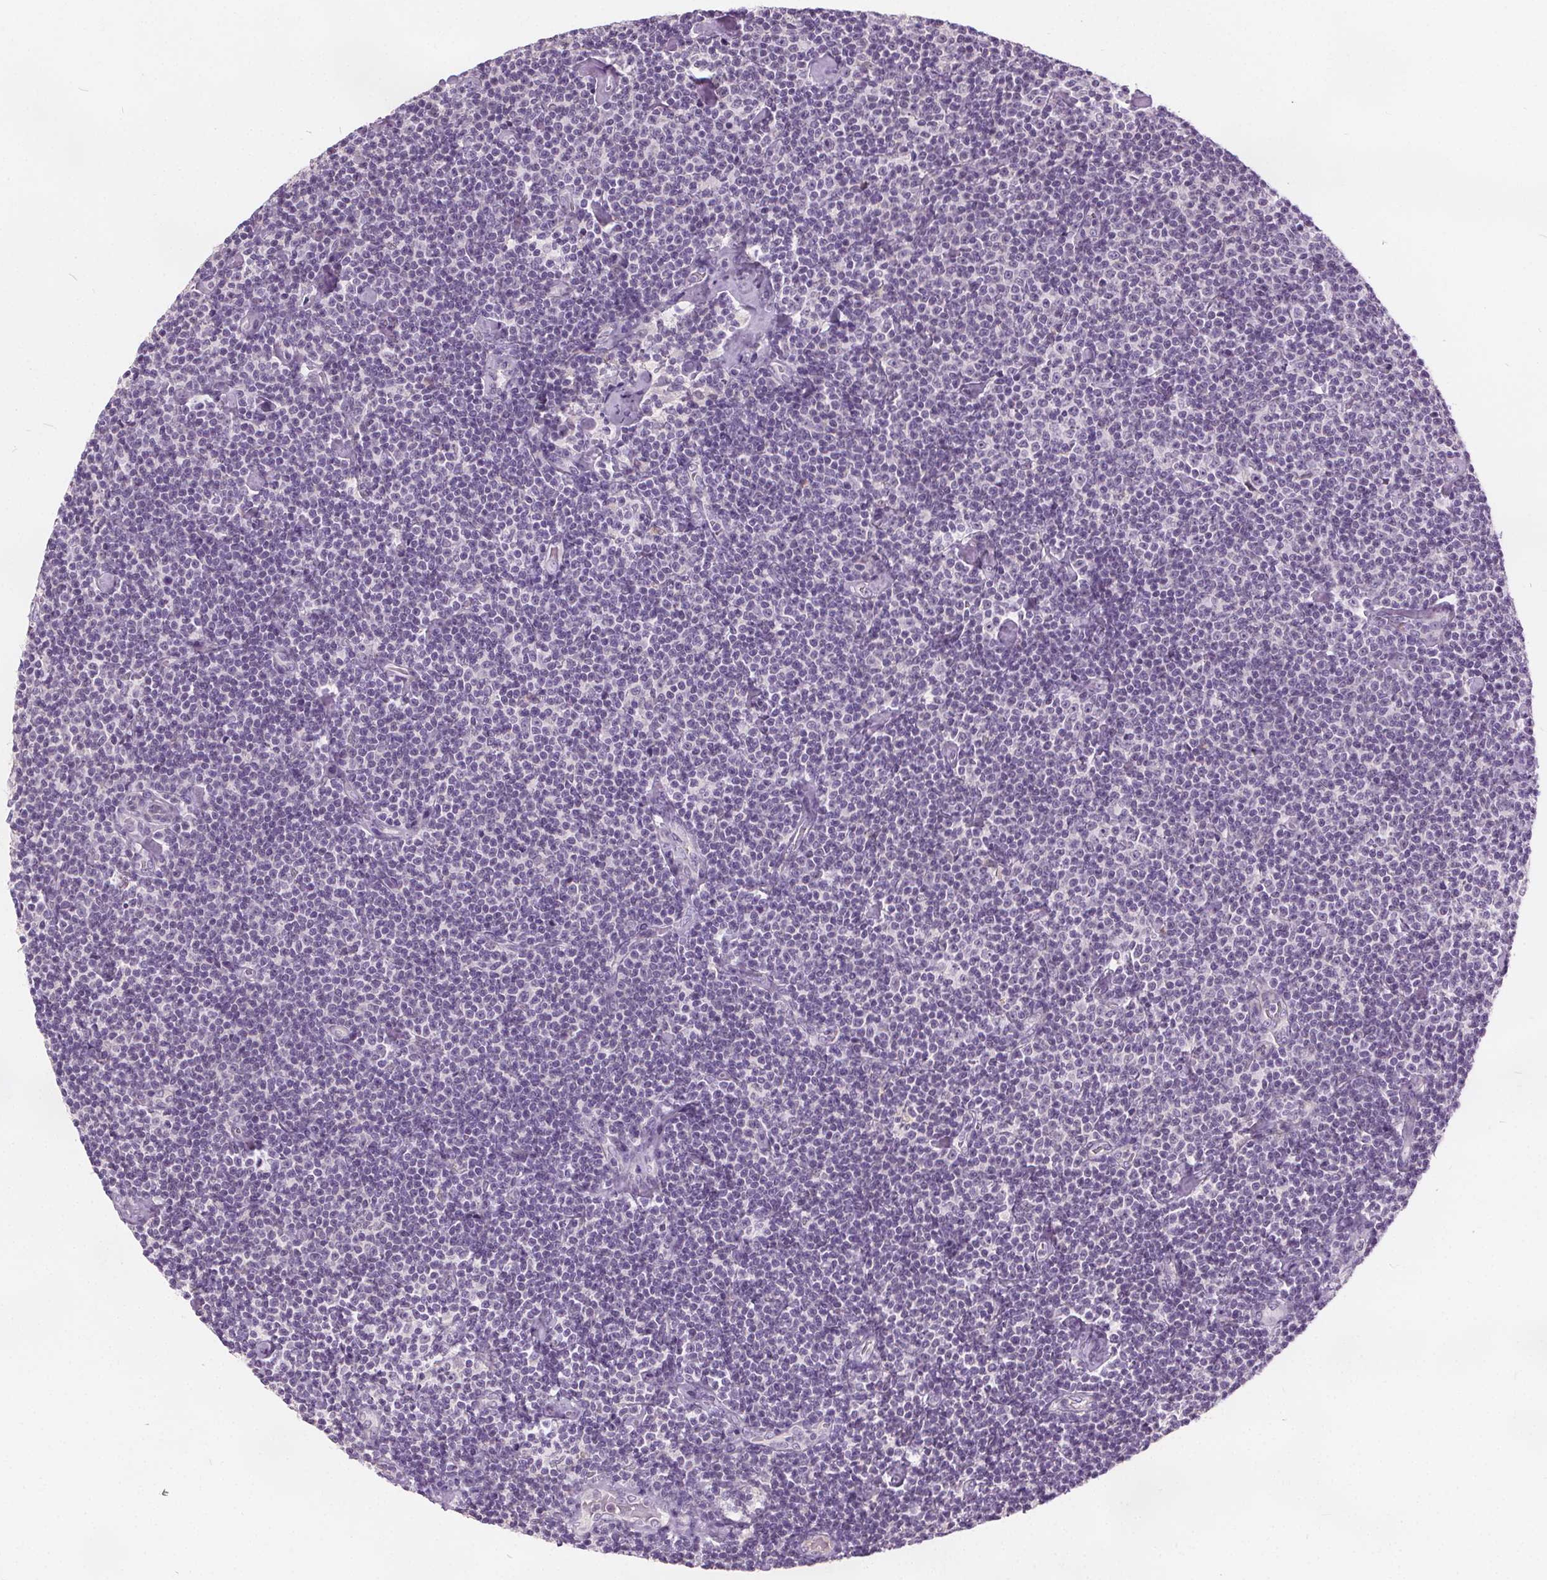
{"staining": {"intensity": "negative", "quantity": "none", "location": "none"}, "tissue": "lymphoma", "cell_type": "Tumor cells", "image_type": "cancer", "snomed": [{"axis": "morphology", "description": "Malignant lymphoma, non-Hodgkin's type, Low grade"}, {"axis": "topography", "description": "Lymph node"}], "caption": "Human lymphoma stained for a protein using immunohistochemistry (IHC) shows no staining in tumor cells.", "gene": "ACOX2", "patient": {"sex": "male", "age": 81}}